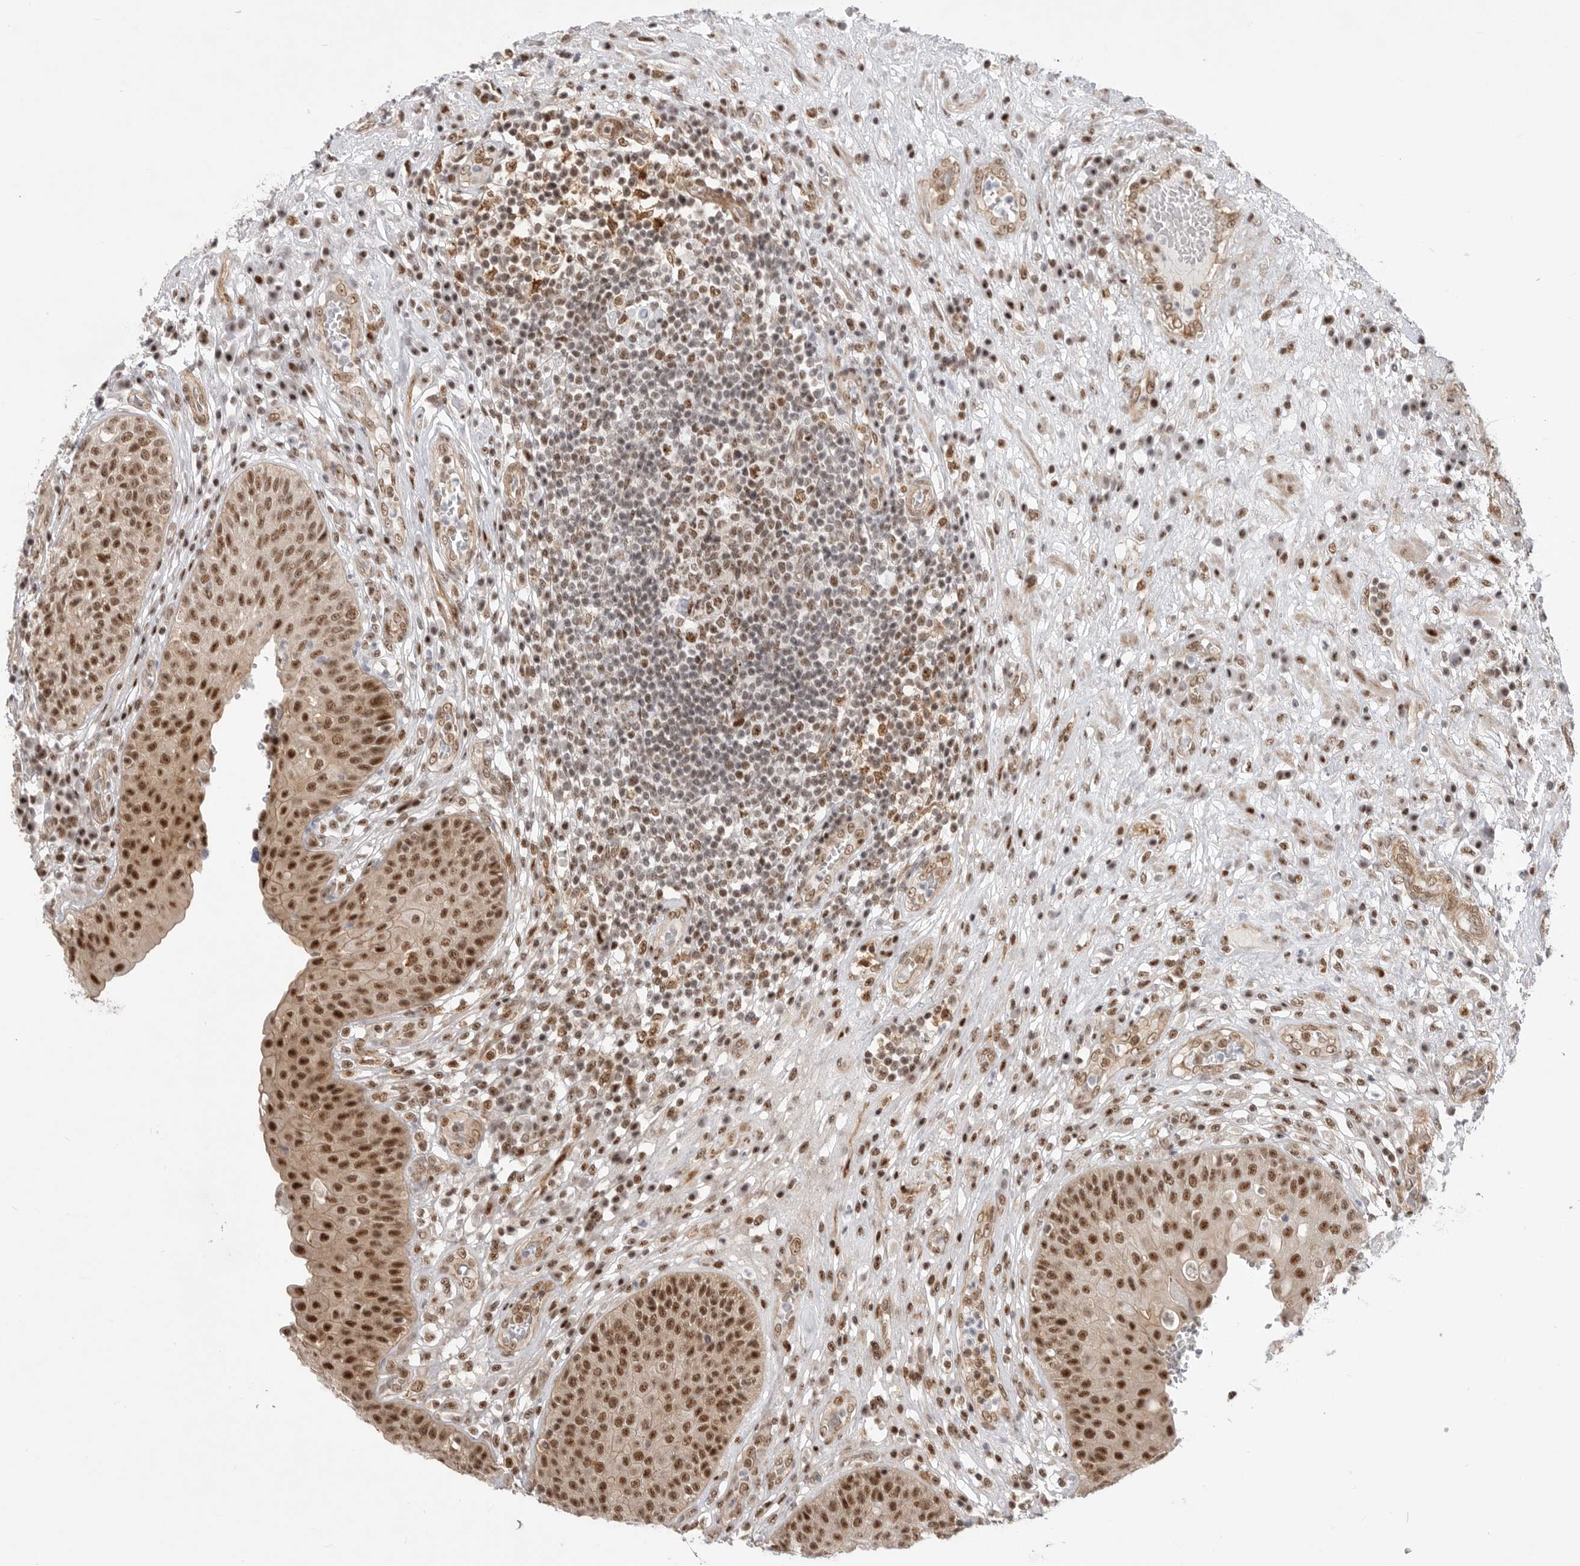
{"staining": {"intensity": "strong", "quantity": ">75%", "location": "cytoplasmic/membranous,nuclear"}, "tissue": "urinary bladder", "cell_type": "Urothelial cells", "image_type": "normal", "snomed": [{"axis": "morphology", "description": "Normal tissue, NOS"}, {"axis": "topography", "description": "Urinary bladder"}], "caption": "Urinary bladder was stained to show a protein in brown. There is high levels of strong cytoplasmic/membranous,nuclear positivity in about >75% of urothelial cells.", "gene": "GPATCH2", "patient": {"sex": "female", "age": 62}}